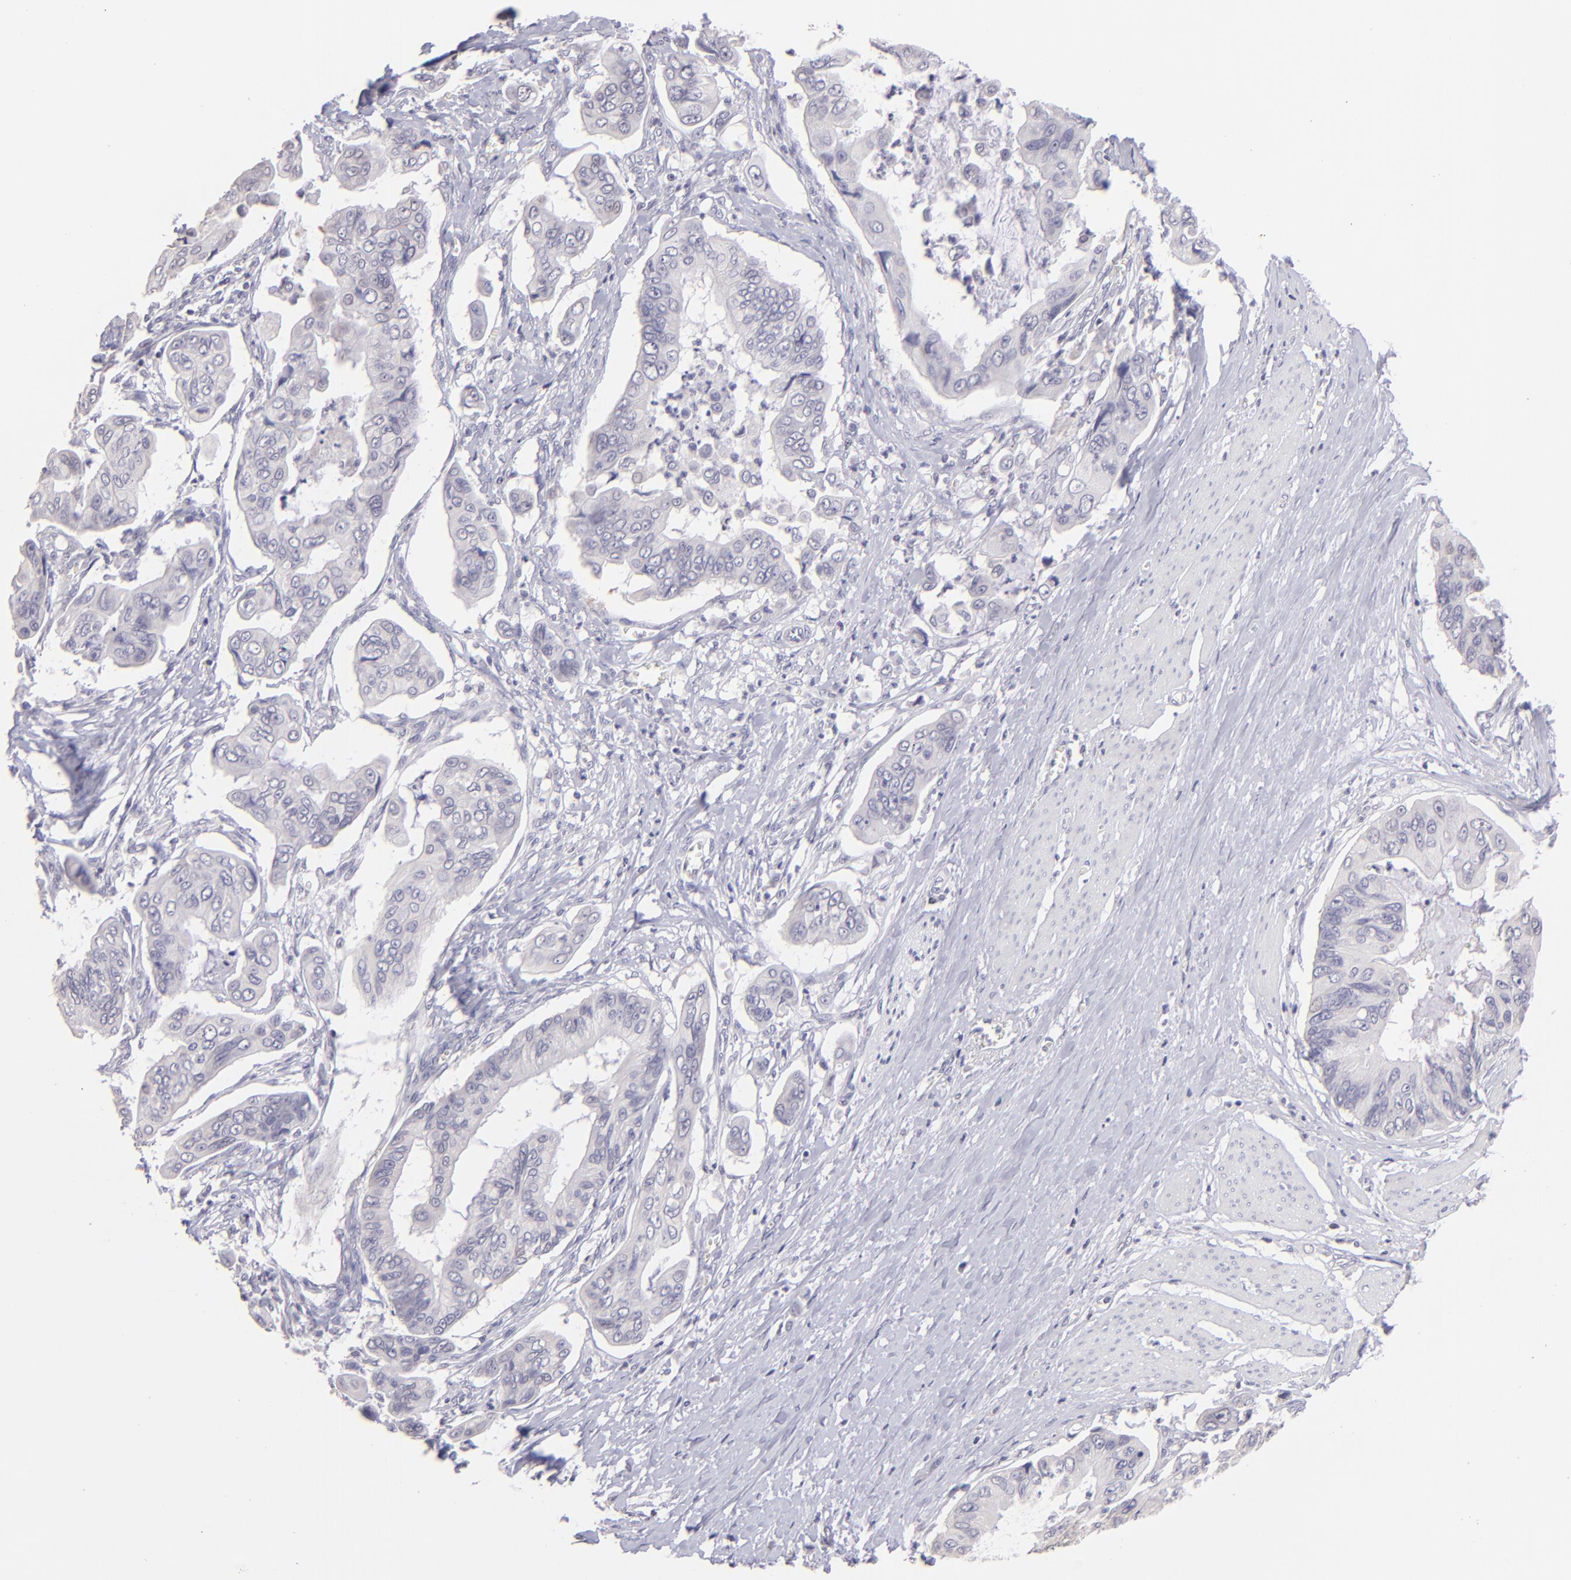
{"staining": {"intensity": "negative", "quantity": "none", "location": "none"}, "tissue": "stomach cancer", "cell_type": "Tumor cells", "image_type": "cancer", "snomed": [{"axis": "morphology", "description": "Adenocarcinoma, NOS"}, {"axis": "topography", "description": "Stomach, upper"}], "caption": "Immunohistochemical staining of stomach cancer reveals no significant expression in tumor cells.", "gene": "MAGEA1", "patient": {"sex": "male", "age": 80}}